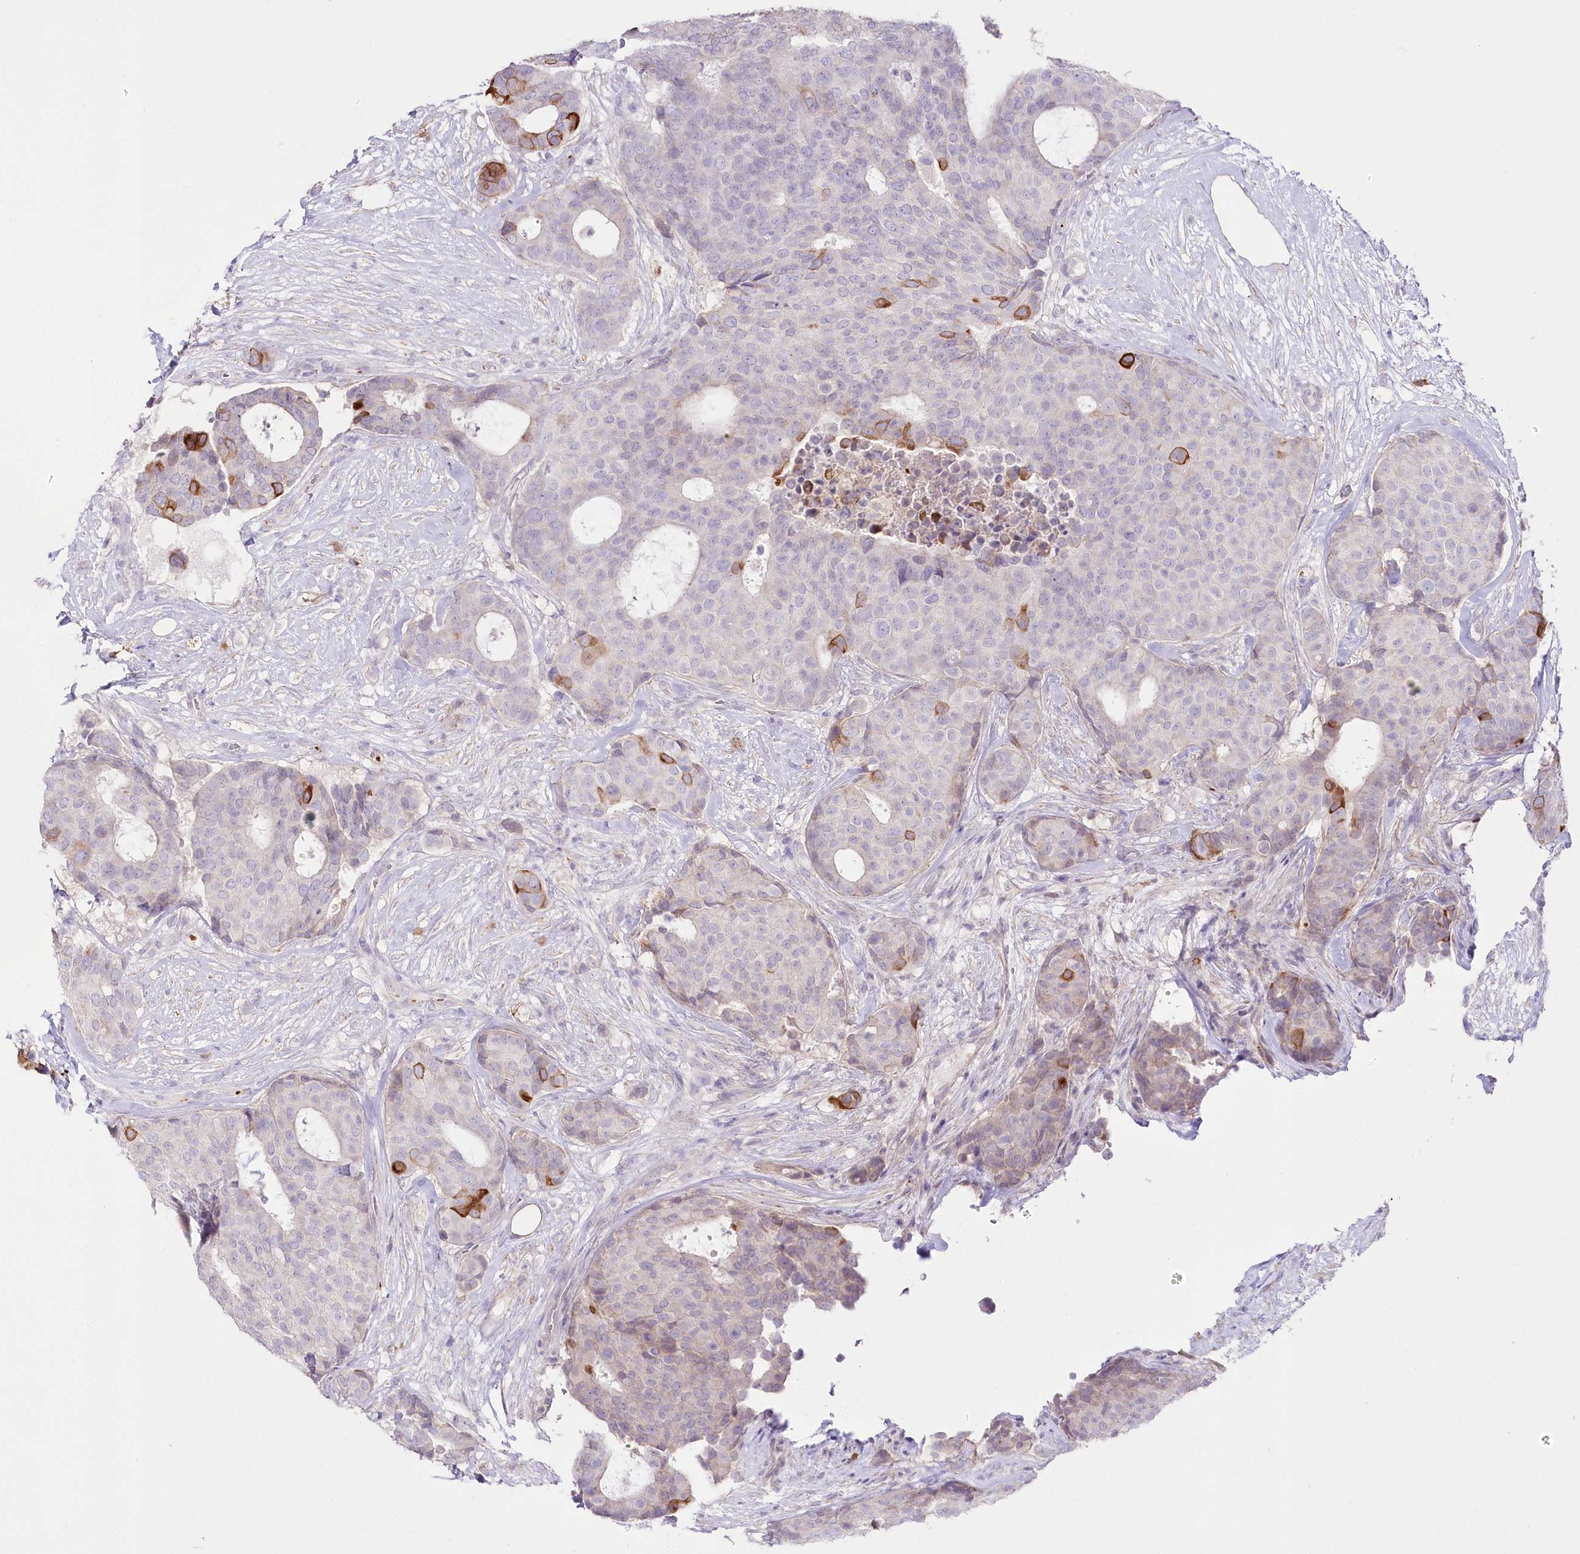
{"staining": {"intensity": "strong", "quantity": "<25%", "location": "cytoplasmic/membranous"}, "tissue": "breast cancer", "cell_type": "Tumor cells", "image_type": "cancer", "snomed": [{"axis": "morphology", "description": "Duct carcinoma"}, {"axis": "topography", "description": "Breast"}], "caption": "A brown stain shows strong cytoplasmic/membranous expression of a protein in human breast intraductal carcinoma tumor cells. (IHC, brightfield microscopy, high magnification).", "gene": "SLC39A10", "patient": {"sex": "female", "age": 75}}